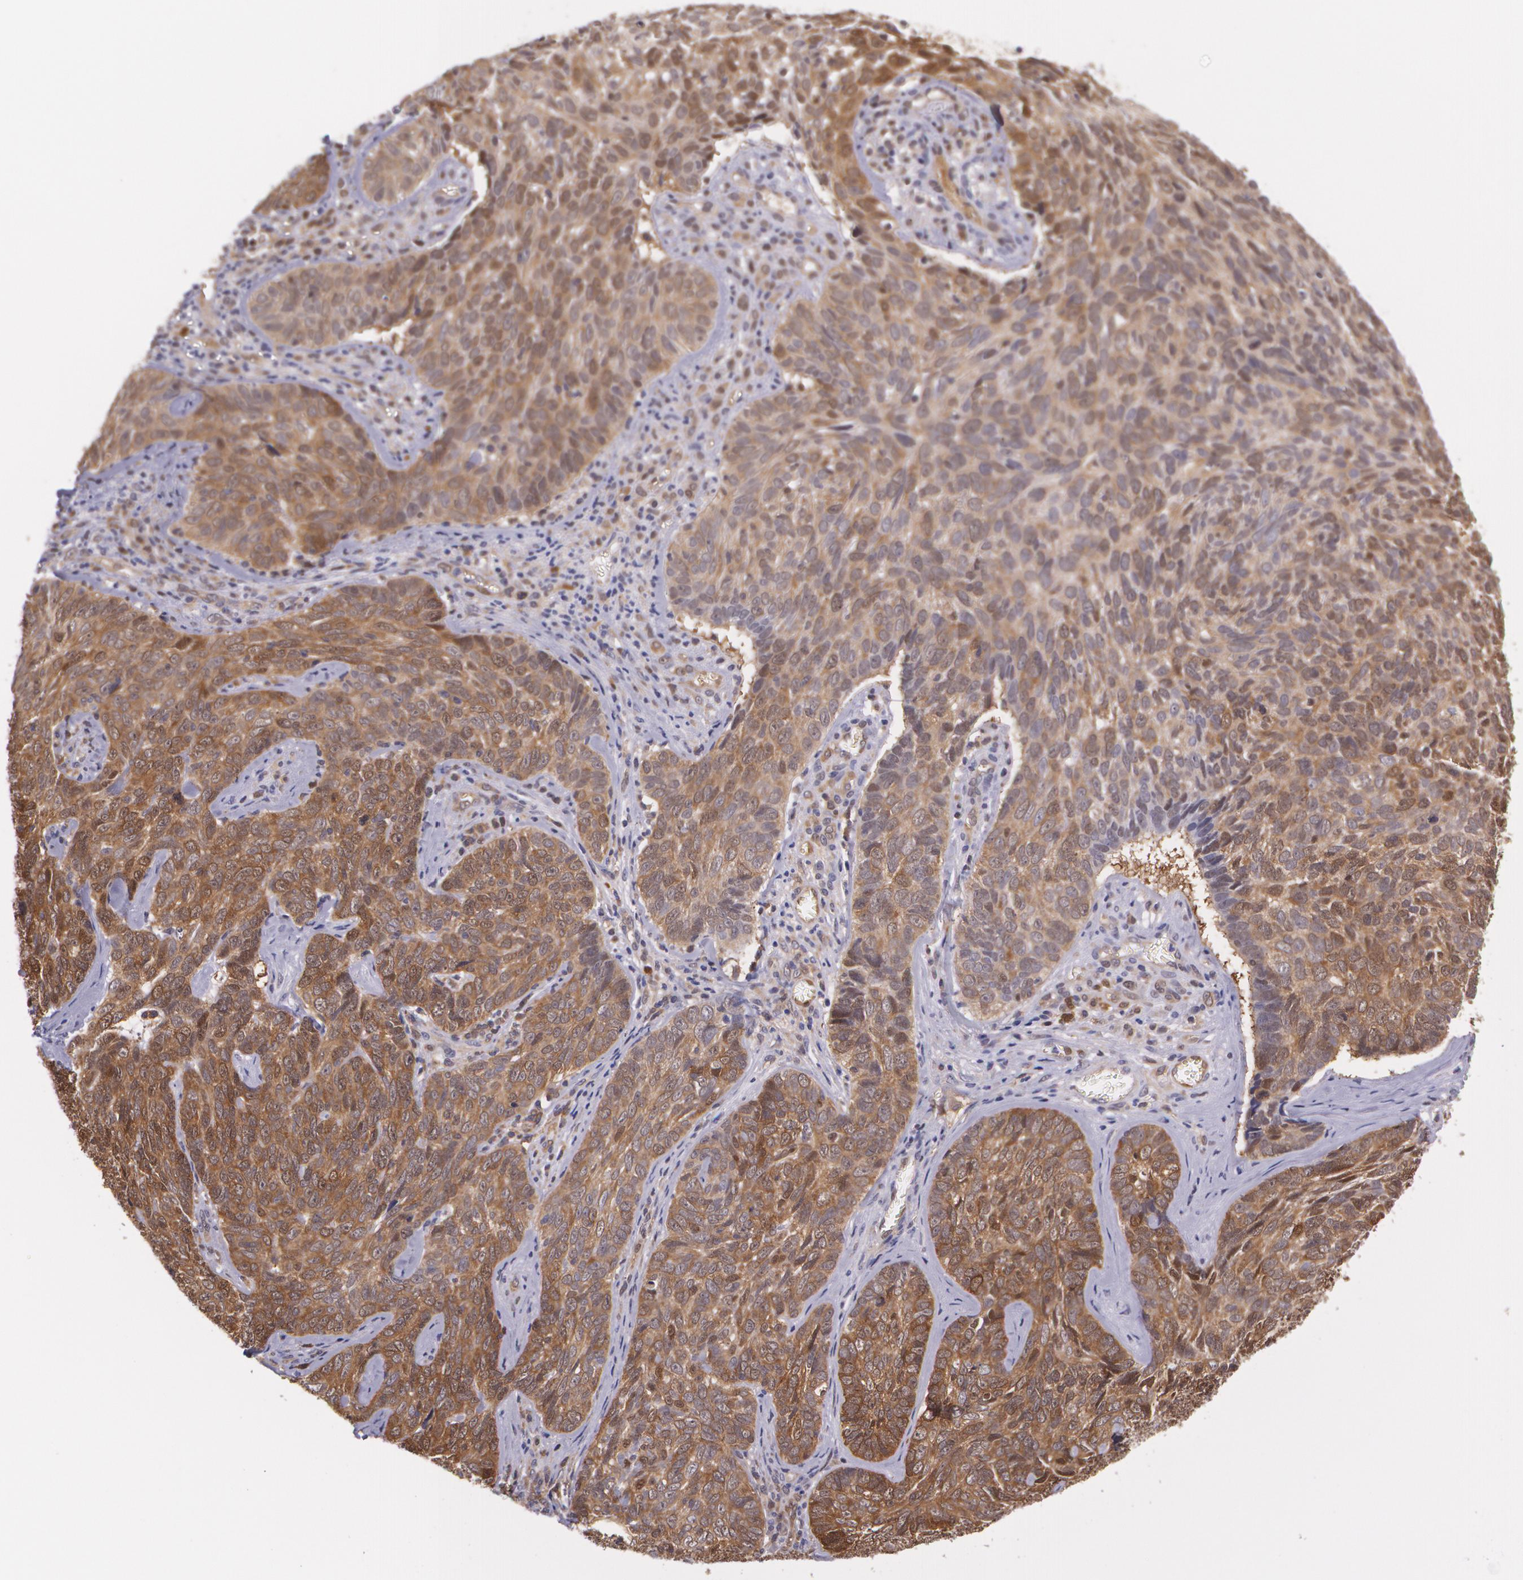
{"staining": {"intensity": "strong", "quantity": ">75%", "location": "cytoplasmic/membranous"}, "tissue": "skin cancer", "cell_type": "Tumor cells", "image_type": "cancer", "snomed": [{"axis": "morphology", "description": "Basal cell carcinoma"}, {"axis": "topography", "description": "Skin"}], "caption": "Basal cell carcinoma (skin) stained with DAB immunohistochemistry displays high levels of strong cytoplasmic/membranous expression in about >75% of tumor cells. (Brightfield microscopy of DAB IHC at high magnification).", "gene": "HSPH1", "patient": {"sex": "male", "age": 72}}